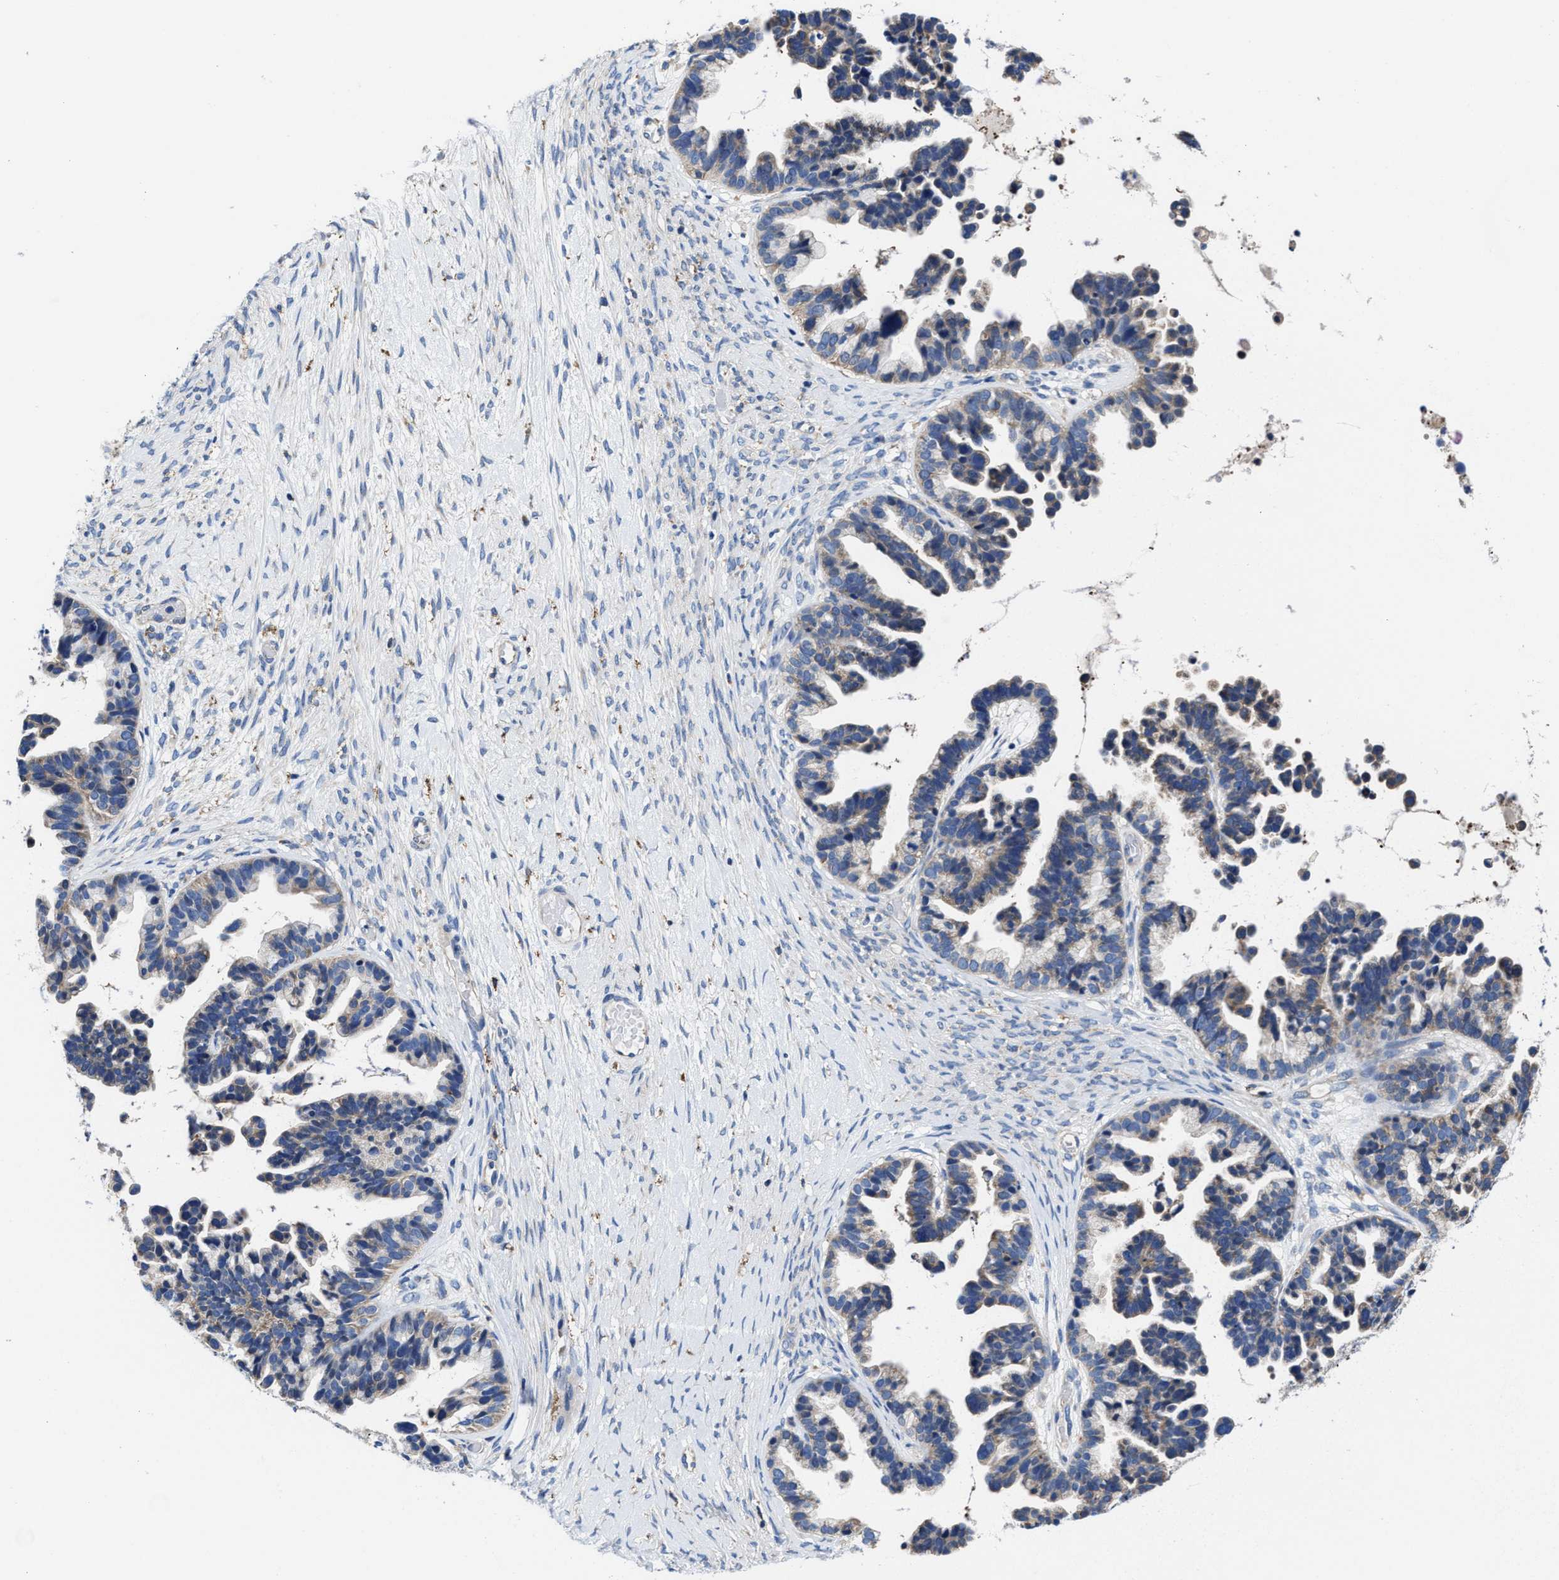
{"staining": {"intensity": "negative", "quantity": "none", "location": "none"}, "tissue": "ovarian cancer", "cell_type": "Tumor cells", "image_type": "cancer", "snomed": [{"axis": "morphology", "description": "Cystadenocarcinoma, serous, NOS"}, {"axis": "topography", "description": "Ovary"}], "caption": "DAB (3,3'-diaminobenzidine) immunohistochemical staining of serous cystadenocarcinoma (ovarian) displays no significant expression in tumor cells.", "gene": "TMEM30A", "patient": {"sex": "female", "age": 56}}